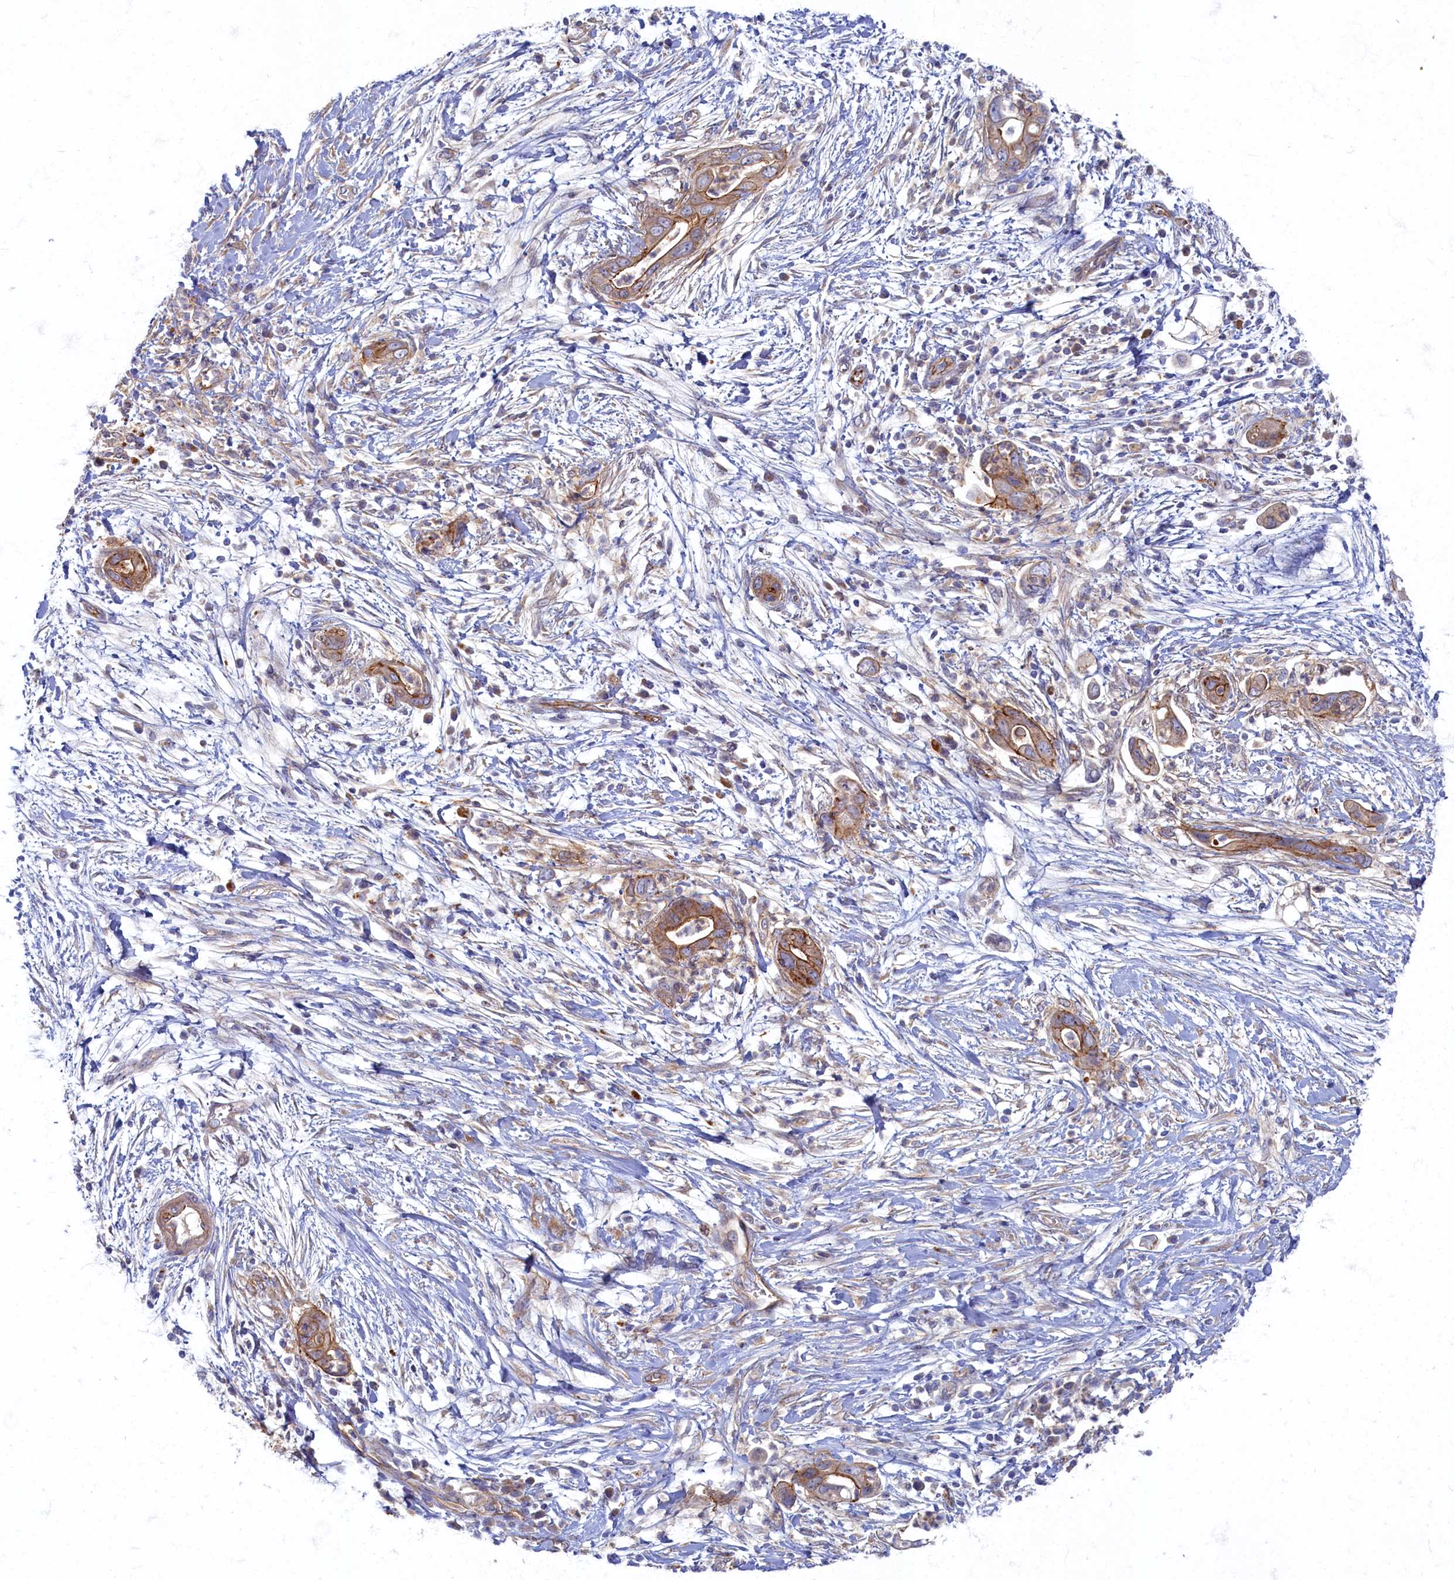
{"staining": {"intensity": "moderate", "quantity": ">75%", "location": "cytoplasmic/membranous"}, "tissue": "pancreatic cancer", "cell_type": "Tumor cells", "image_type": "cancer", "snomed": [{"axis": "morphology", "description": "Adenocarcinoma, NOS"}, {"axis": "topography", "description": "Pancreas"}], "caption": "Tumor cells display medium levels of moderate cytoplasmic/membranous expression in approximately >75% of cells in human pancreatic adenocarcinoma. (brown staining indicates protein expression, while blue staining denotes nuclei).", "gene": "PSMG2", "patient": {"sex": "male", "age": 75}}